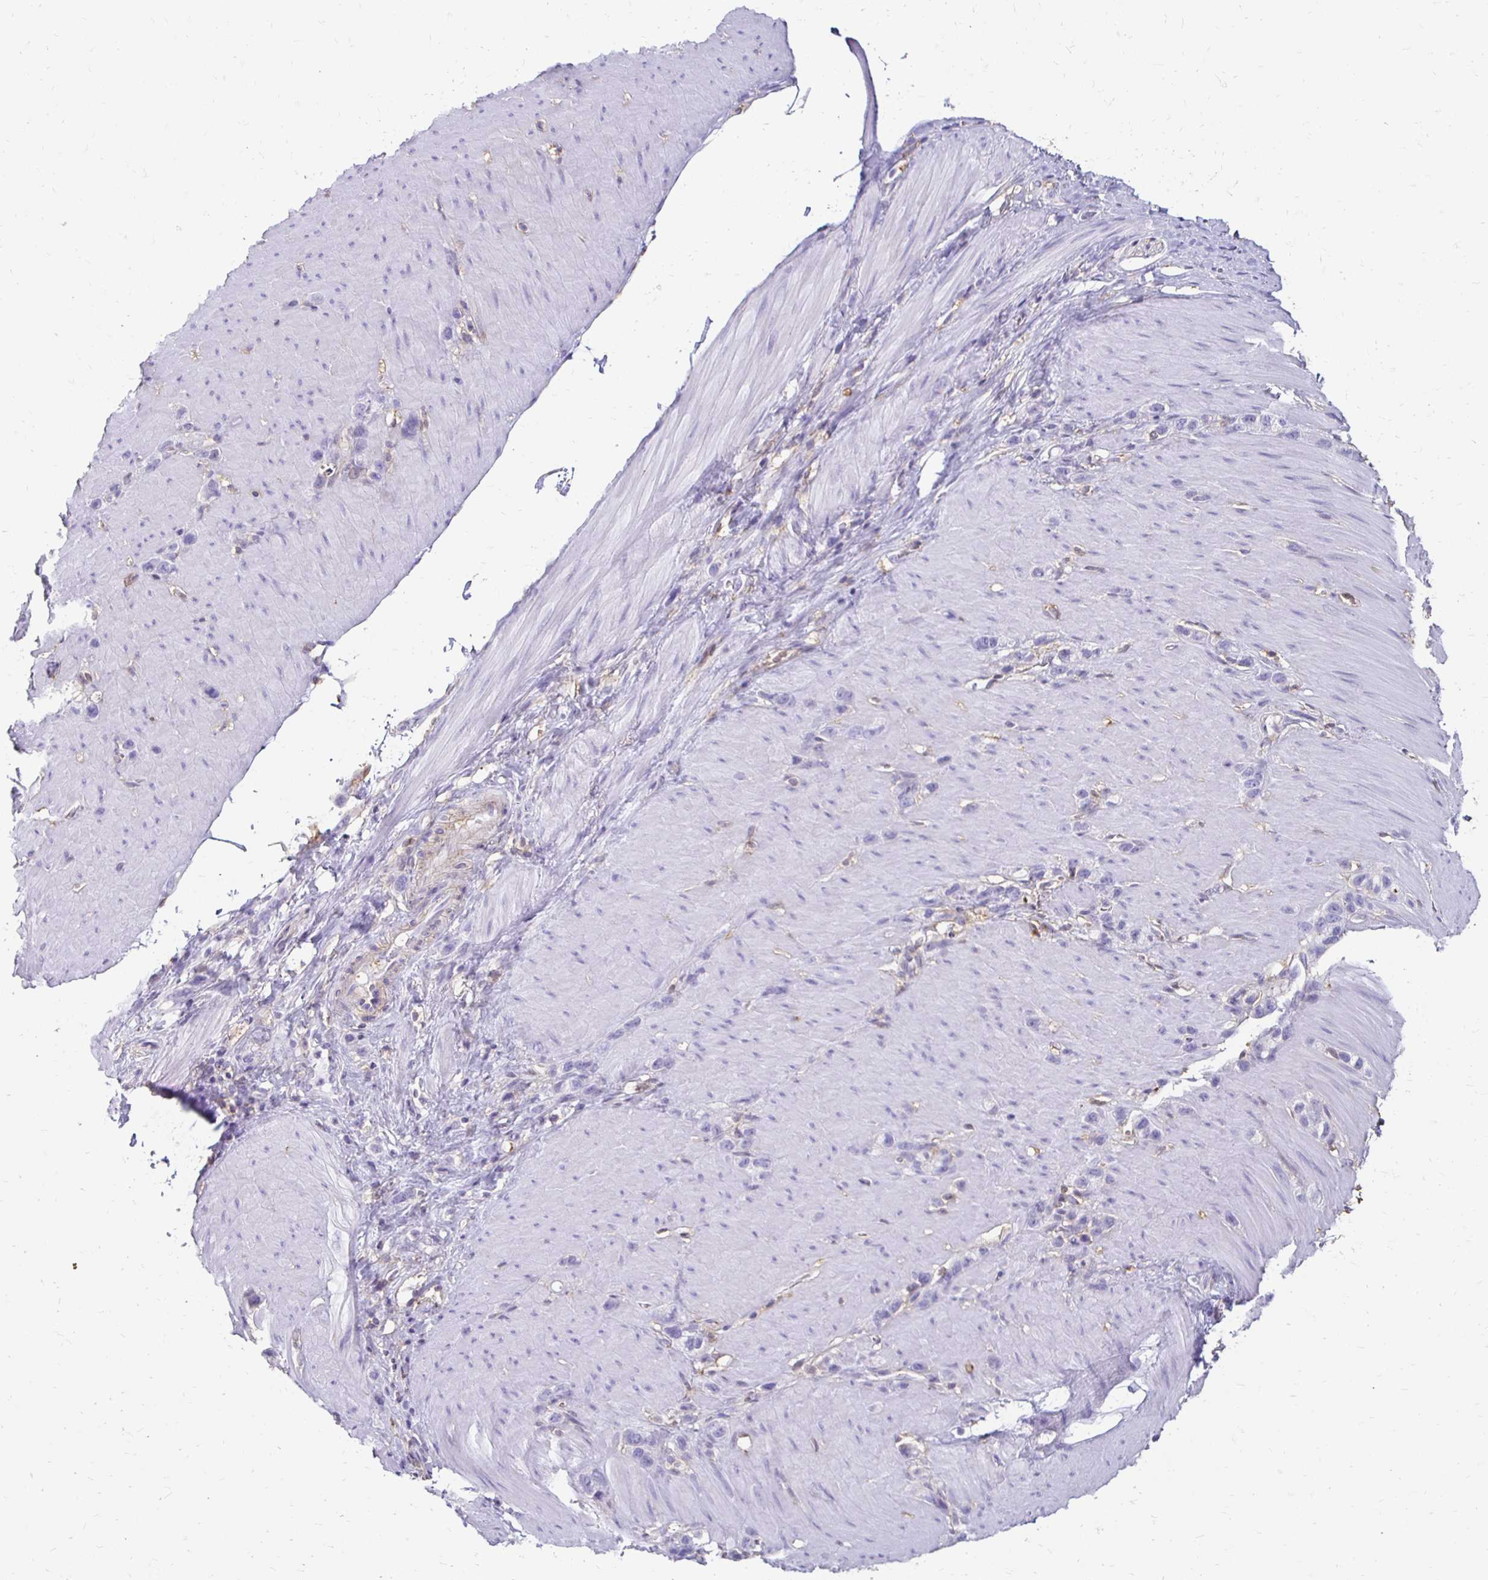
{"staining": {"intensity": "negative", "quantity": "none", "location": "none"}, "tissue": "stomach cancer", "cell_type": "Tumor cells", "image_type": "cancer", "snomed": [{"axis": "morphology", "description": "Adenocarcinoma, NOS"}, {"axis": "topography", "description": "Stomach"}], "caption": "An immunohistochemistry image of adenocarcinoma (stomach) is shown. There is no staining in tumor cells of adenocarcinoma (stomach). (Brightfield microscopy of DAB immunohistochemistry at high magnification).", "gene": "TAS1R3", "patient": {"sex": "female", "age": 65}}